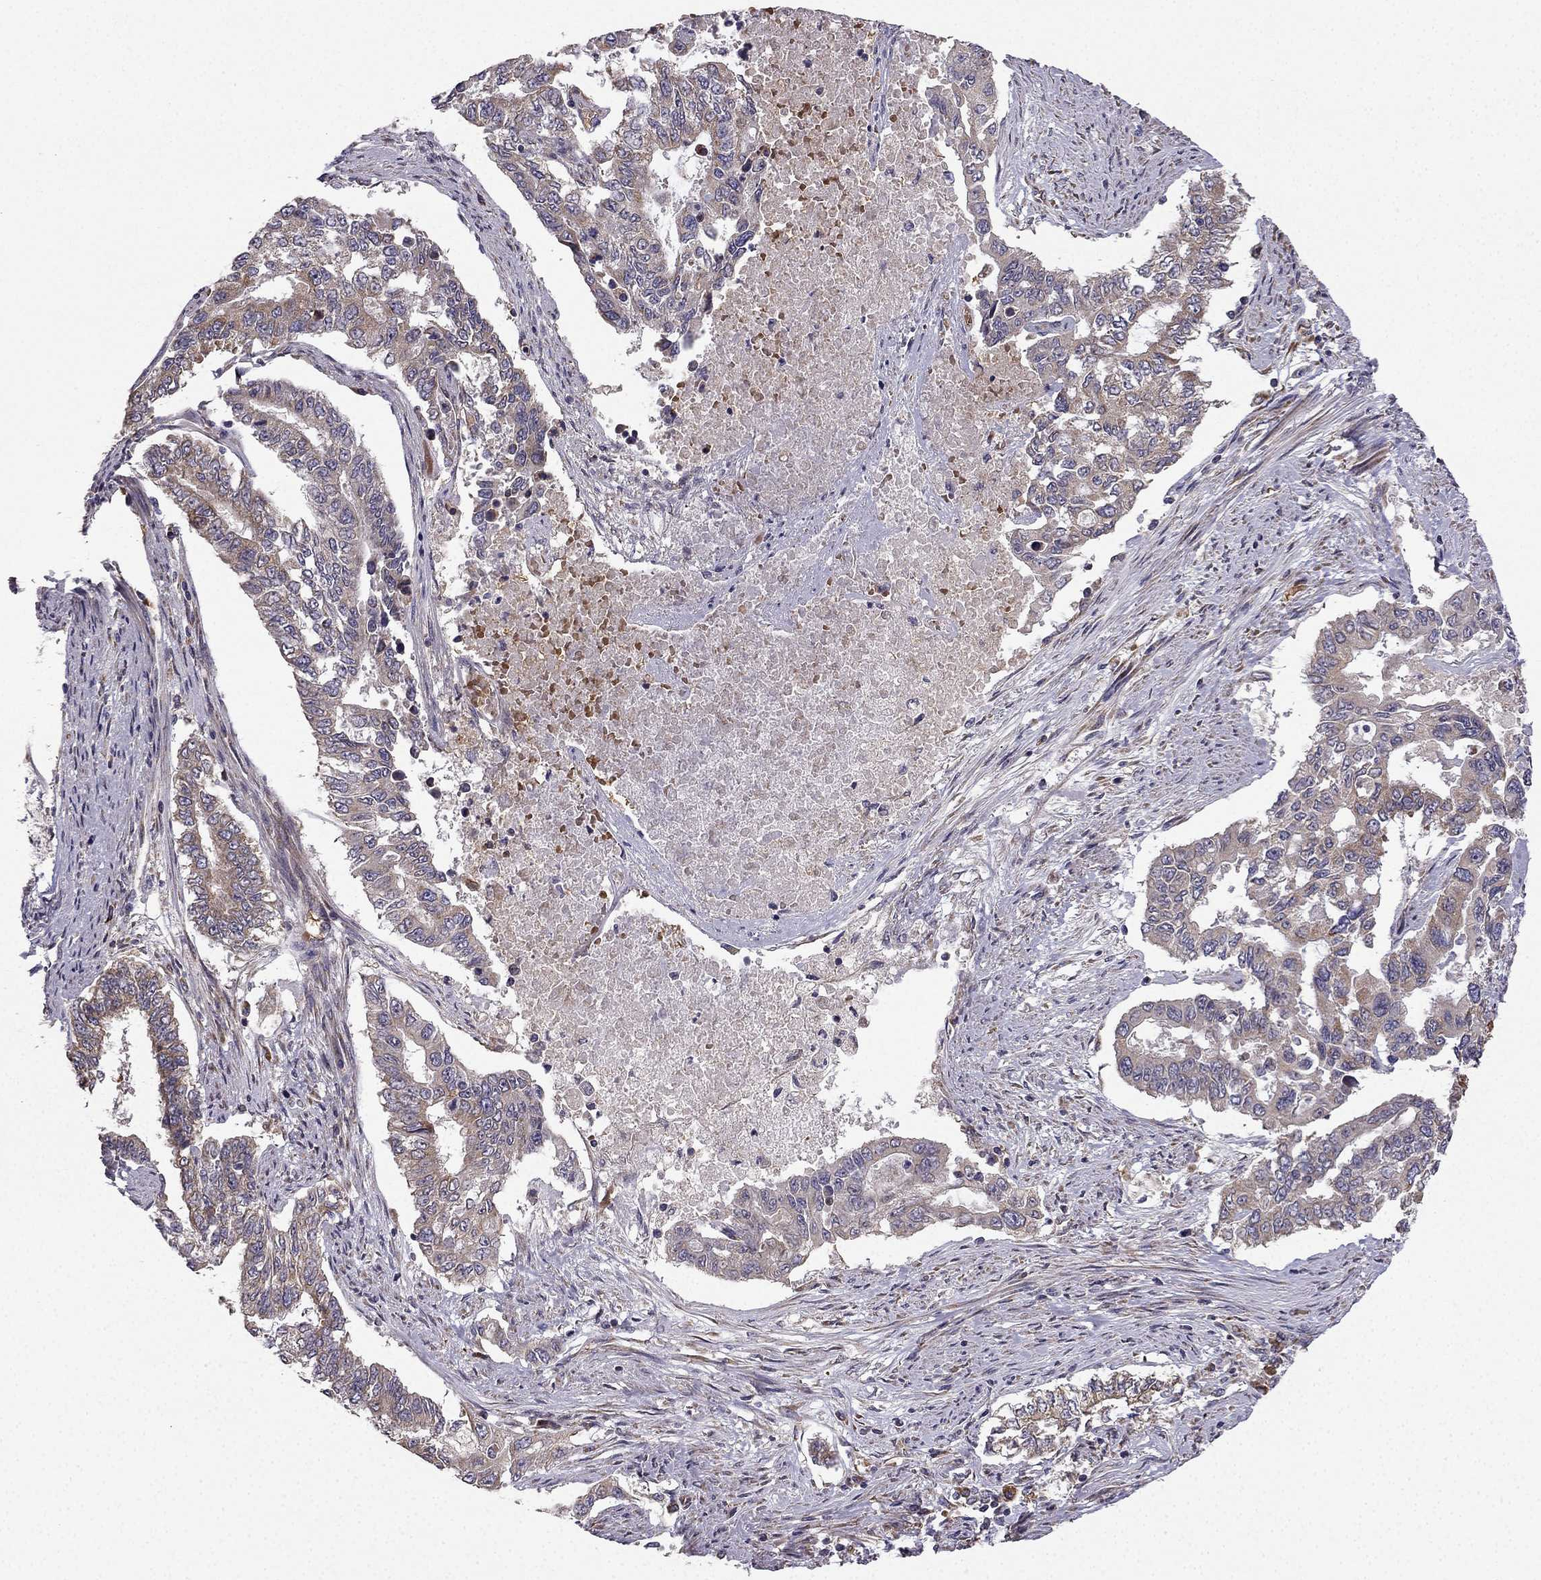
{"staining": {"intensity": "moderate", "quantity": "25%-75%", "location": "cytoplasmic/membranous"}, "tissue": "endometrial cancer", "cell_type": "Tumor cells", "image_type": "cancer", "snomed": [{"axis": "morphology", "description": "Adenocarcinoma, NOS"}, {"axis": "topography", "description": "Uterus"}], "caption": "This photomicrograph demonstrates immunohistochemistry (IHC) staining of human endometrial cancer (adenocarcinoma), with medium moderate cytoplasmic/membranous expression in about 25%-75% of tumor cells.", "gene": "B4GALT7", "patient": {"sex": "female", "age": 59}}